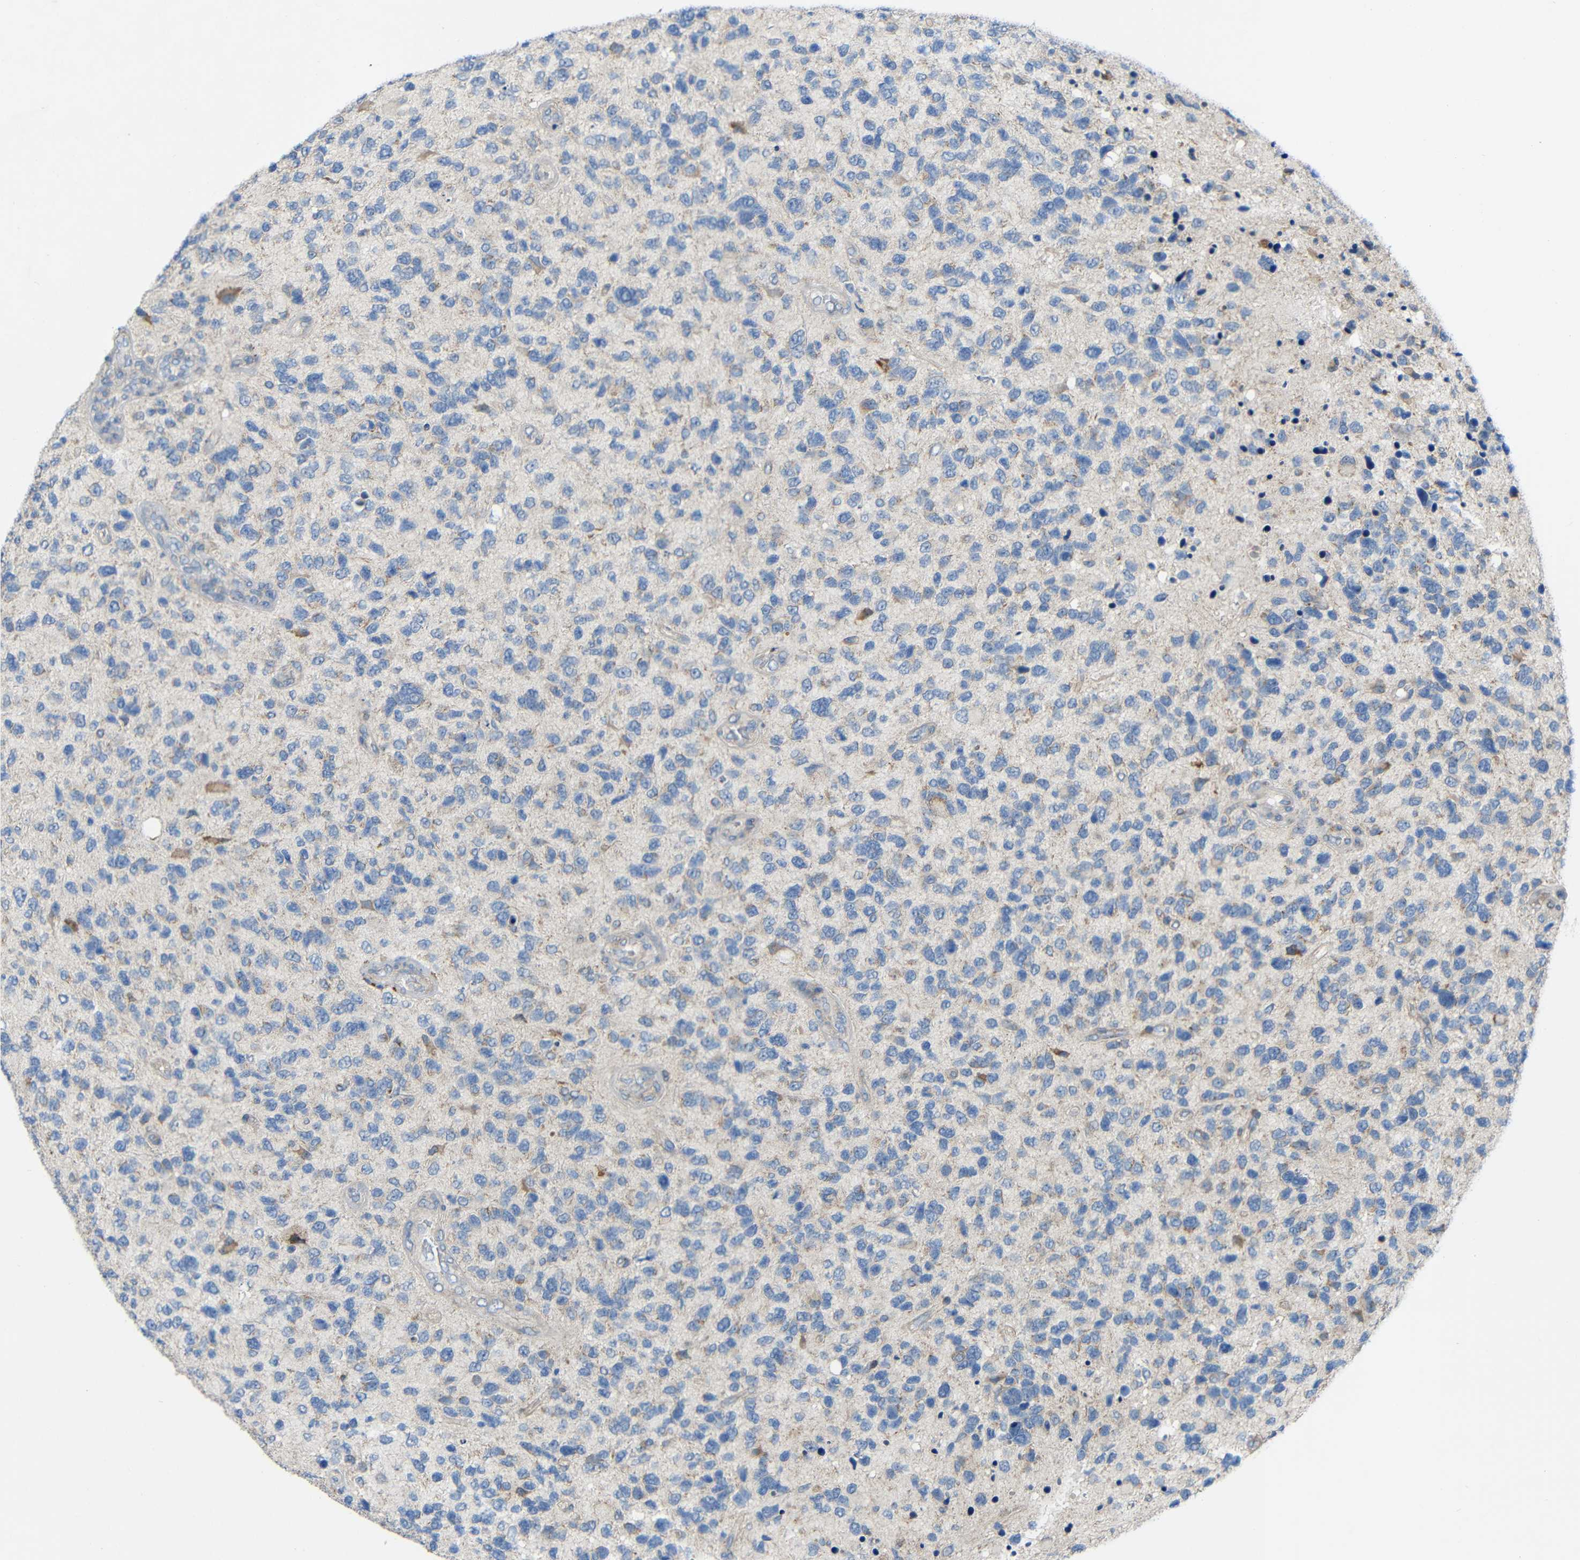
{"staining": {"intensity": "negative", "quantity": "none", "location": "none"}, "tissue": "glioma", "cell_type": "Tumor cells", "image_type": "cancer", "snomed": [{"axis": "morphology", "description": "Glioma, malignant, High grade"}, {"axis": "topography", "description": "Brain"}], "caption": "An image of malignant glioma (high-grade) stained for a protein displays no brown staining in tumor cells.", "gene": "TMEM25", "patient": {"sex": "female", "age": 58}}